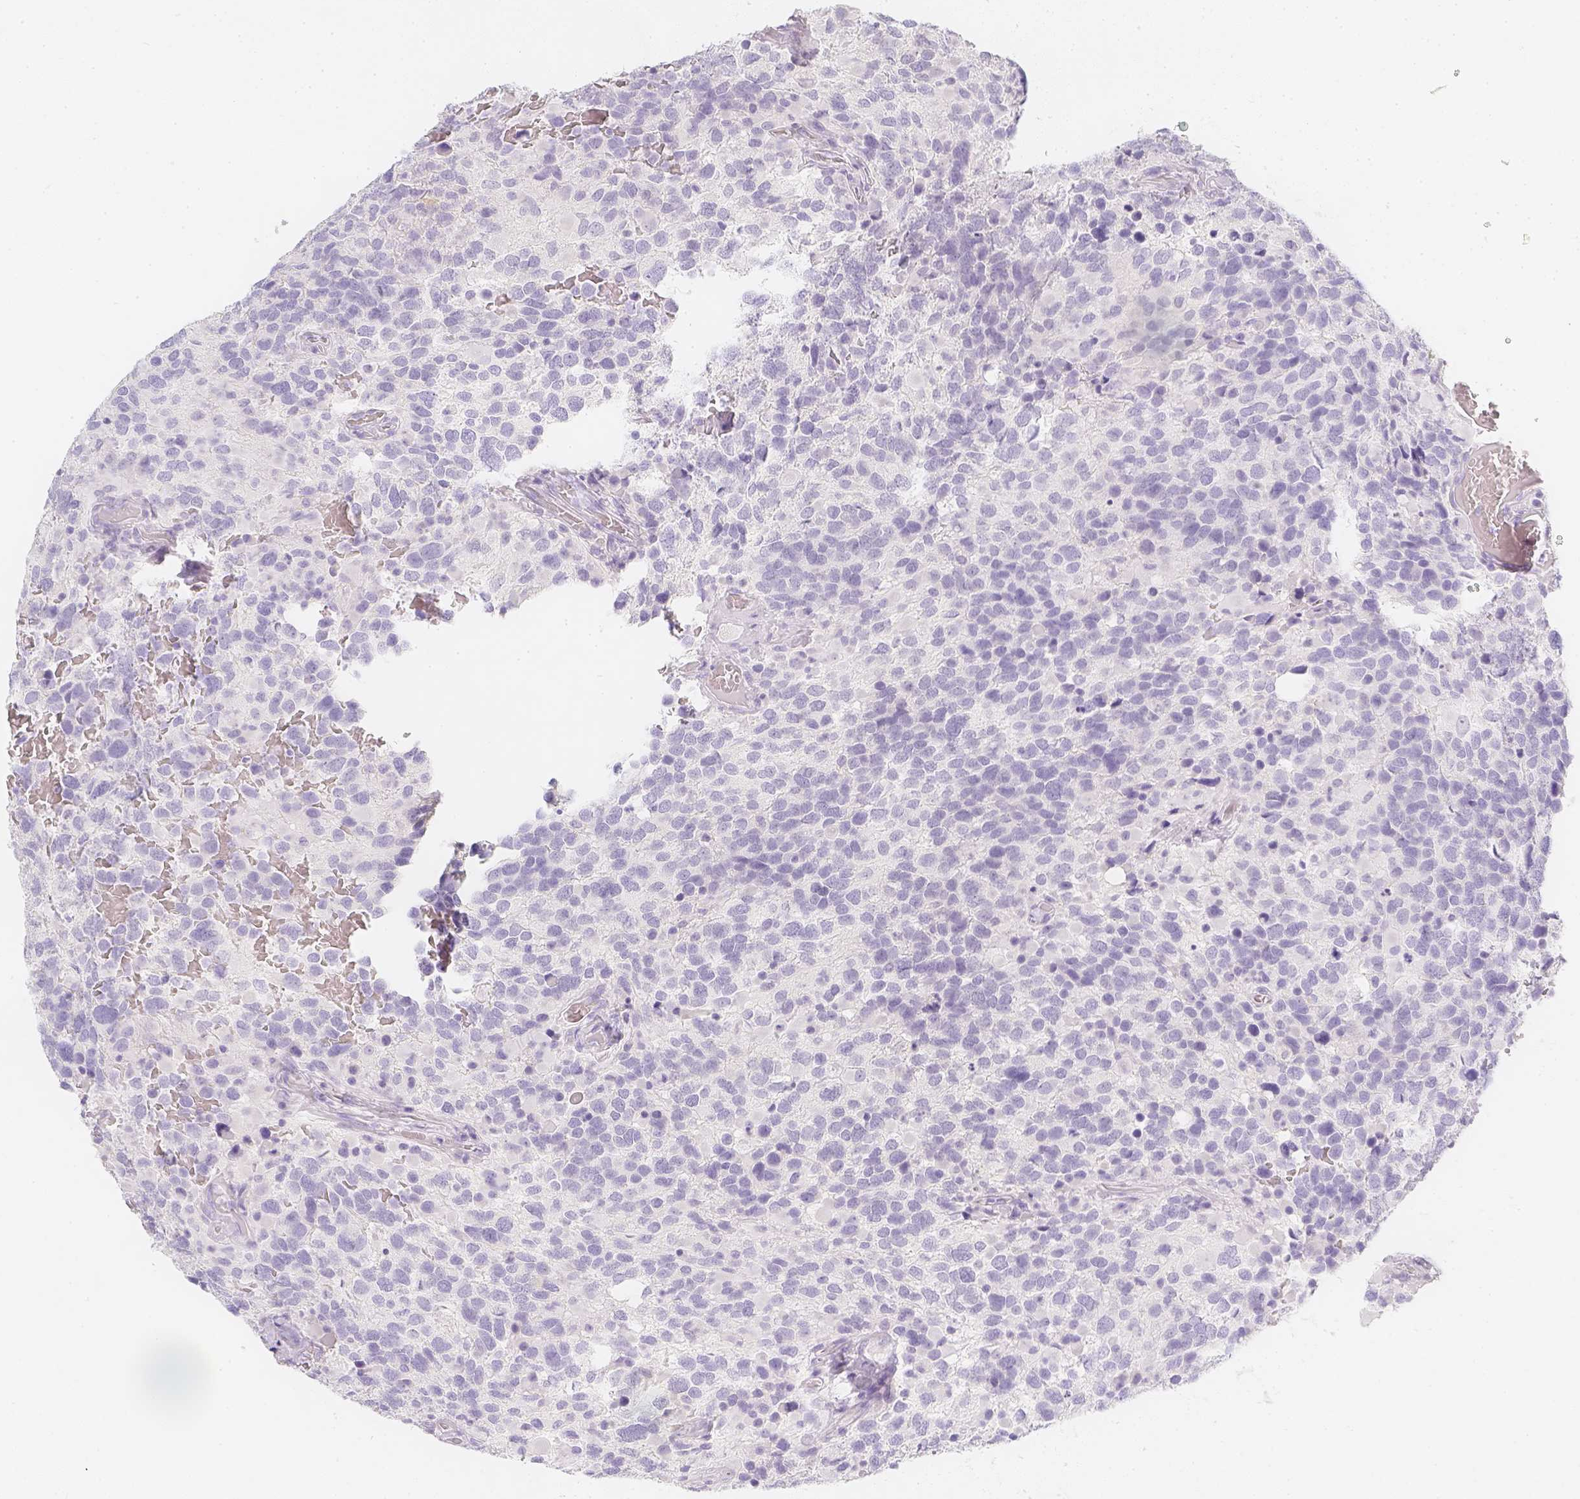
{"staining": {"intensity": "negative", "quantity": "none", "location": "none"}, "tissue": "glioma", "cell_type": "Tumor cells", "image_type": "cancer", "snomed": [{"axis": "morphology", "description": "Glioma, malignant, High grade"}, {"axis": "topography", "description": "Brain"}], "caption": "Tumor cells show no significant protein staining in glioma. Brightfield microscopy of immunohistochemistry (IHC) stained with DAB (3,3'-diaminobenzidine) (brown) and hematoxylin (blue), captured at high magnification.", "gene": "SLC18A1", "patient": {"sex": "female", "age": 40}}